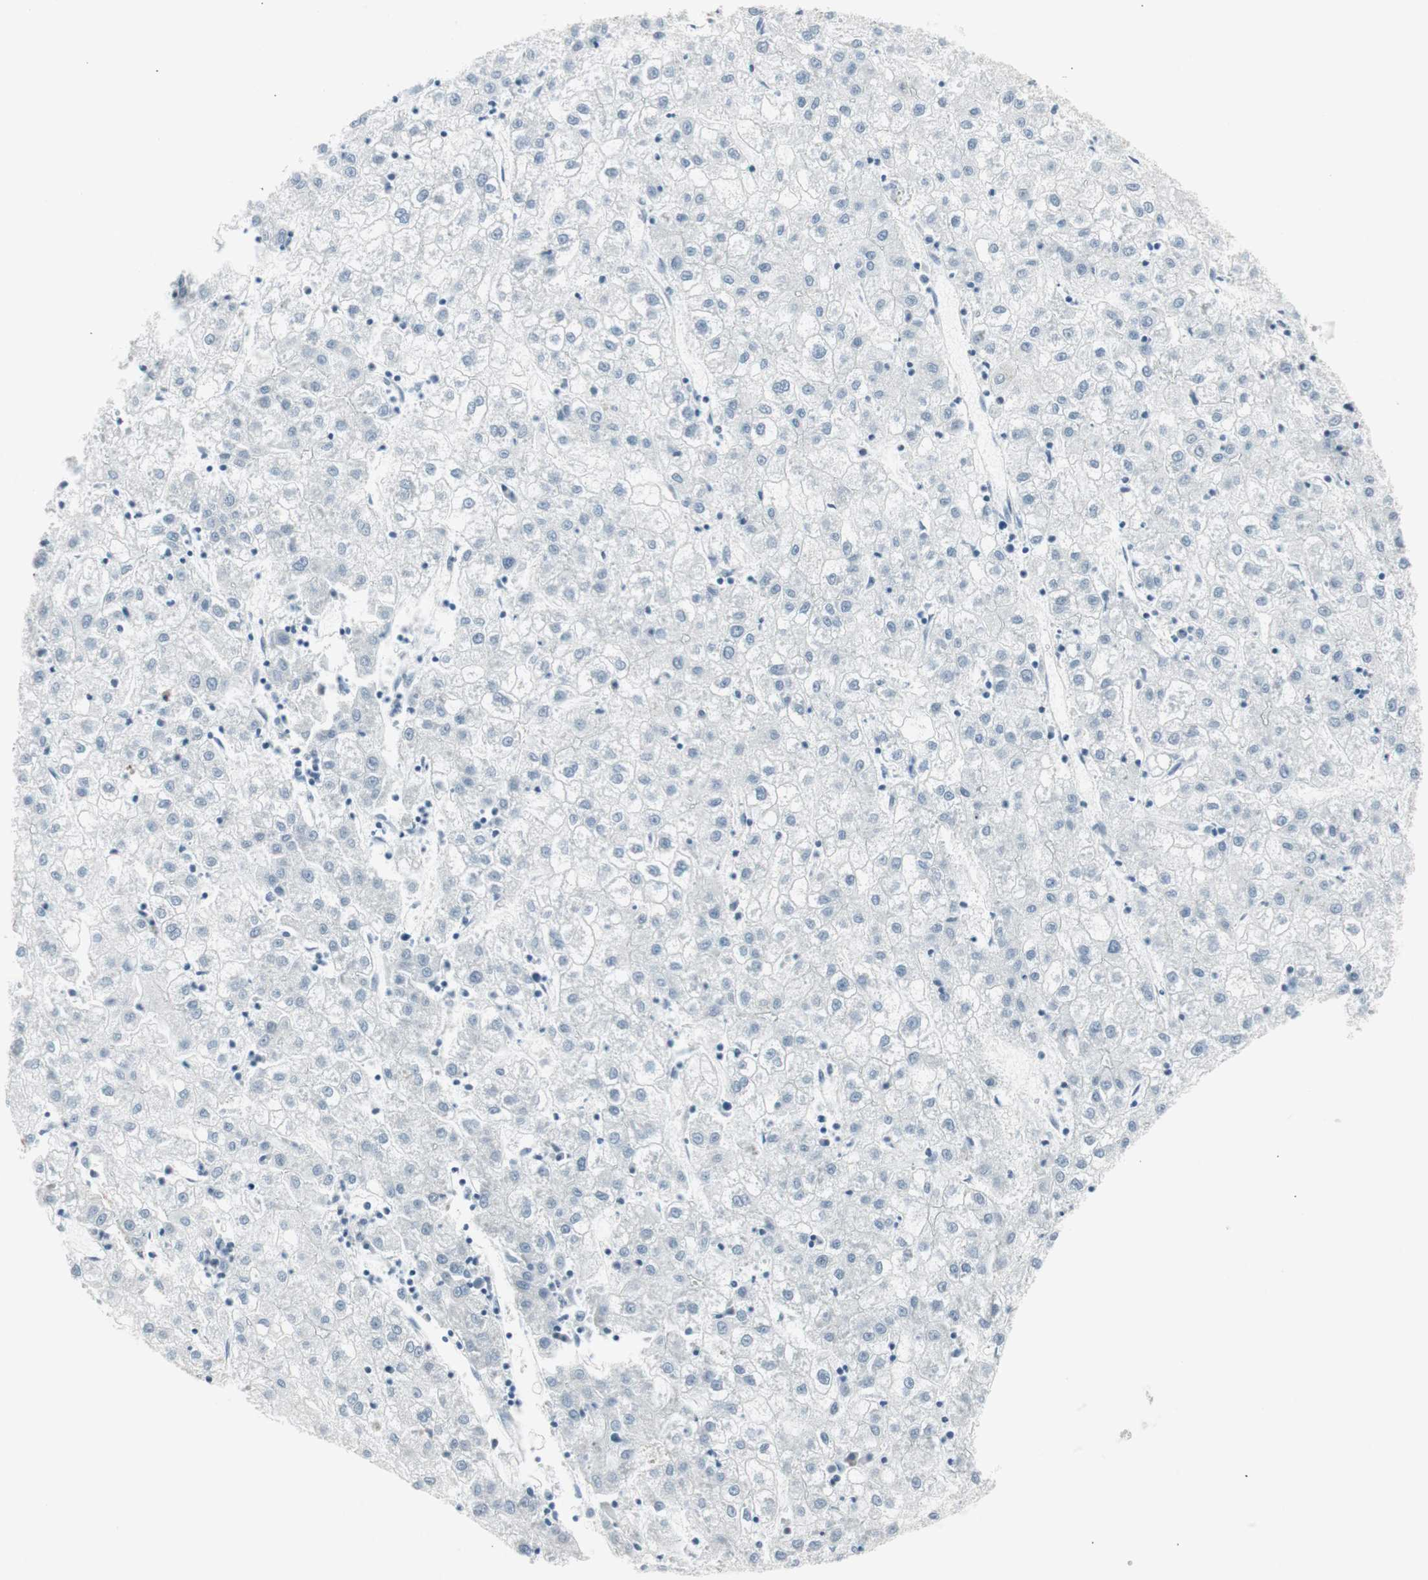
{"staining": {"intensity": "negative", "quantity": "none", "location": "none"}, "tissue": "liver cancer", "cell_type": "Tumor cells", "image_type": "cancer", "snomed": [{"axis": "morphology", "description": "Carcinoma, Hepatocellular, NOS"}, {"axis": "topography", "description": "Liver"}], "caption": "Immunohistochemistry photomicrograph of liver hepatocellular carcinoma stained for a protein (brown), which shows no staining in tumor cells.", "gene": "AGR2", "patient": {"sex": "male", "age": 72}}